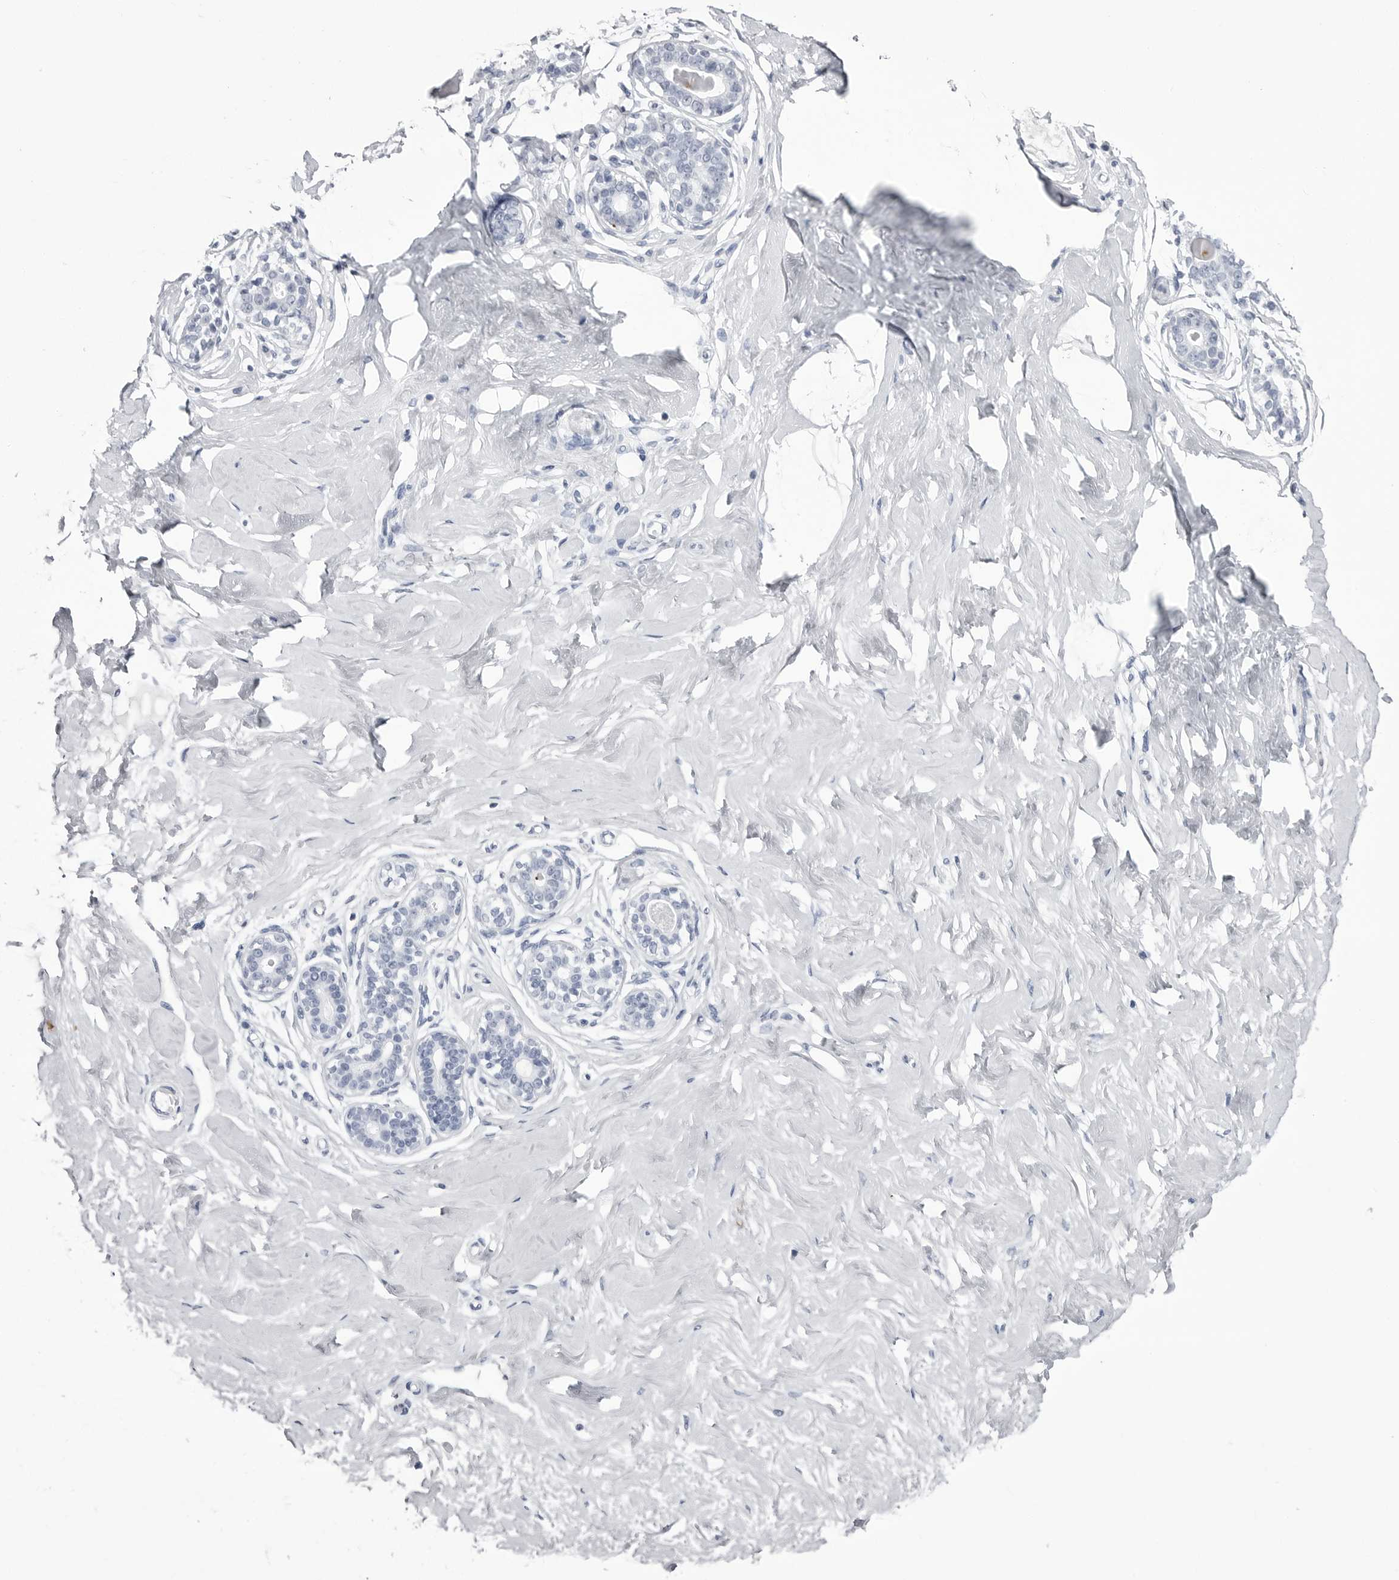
{"staining": {"intensity": "negative", "quantity": "none", "location": "none"}, "tissue": "breast", "cell_type": "Adipocytes", "image_type": "normal", "snomed": [{"axis": "morphology", "description": "Normal tissue, NOS"}, {"axis": "morphology", "description": "Adenoma, NOS"}, {"axis": "topography", "description": "Breast"}], "caption": "An immunohistochemistry (IHC) histopathology image of unremarkable breast is shown. There is no staining in adipocytes of breast. Brightfield microscopy of IHC stained with DAB (brown) and hematoxylin (blue), captured at high magnification.", "gene": "COL26A1", "patient": {"sex": "female", "age": 23}}